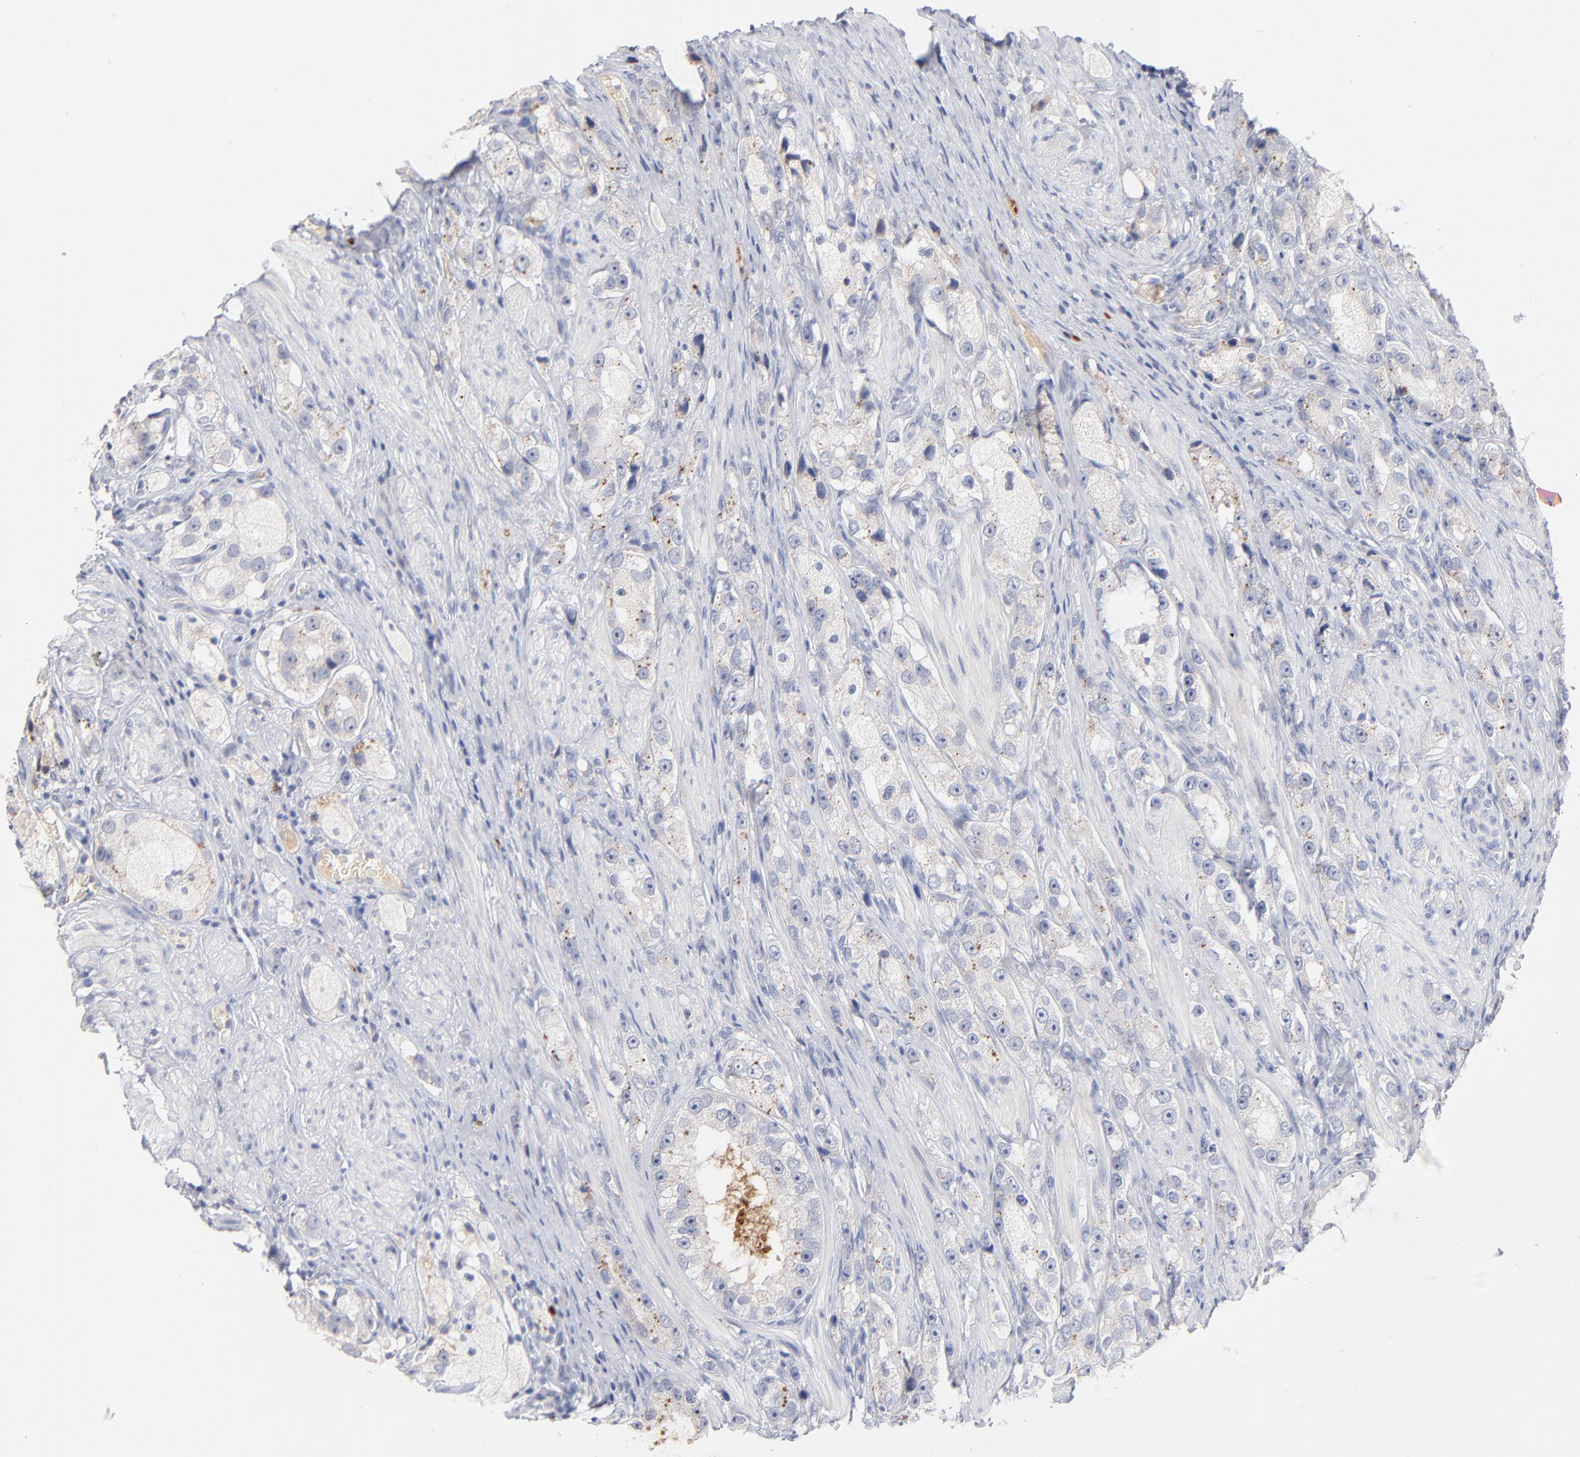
{"staining": {"intensity": "moderate", "quantity": "25%-75%", "location": "cytoplasmic/membranous"}, "tissue": "prostate cancer", "cell_type": "Tumor cells", "image_type": "cancer", "snomed": [{"axis": "morphology", "description": "Adenocarcinoma, High grade"}, {"axis": "topography", "description": "Prostate"}], "caption": "Protein expression analysis of human prostate high-grade adenocarcinoma reveals moderate cytoplasmic/membranous staining in about 25%-75% of tumor cells. Nuclei are stained in blue.", "gene": "F12", "patient": {"sex": "male", "age": 63}}